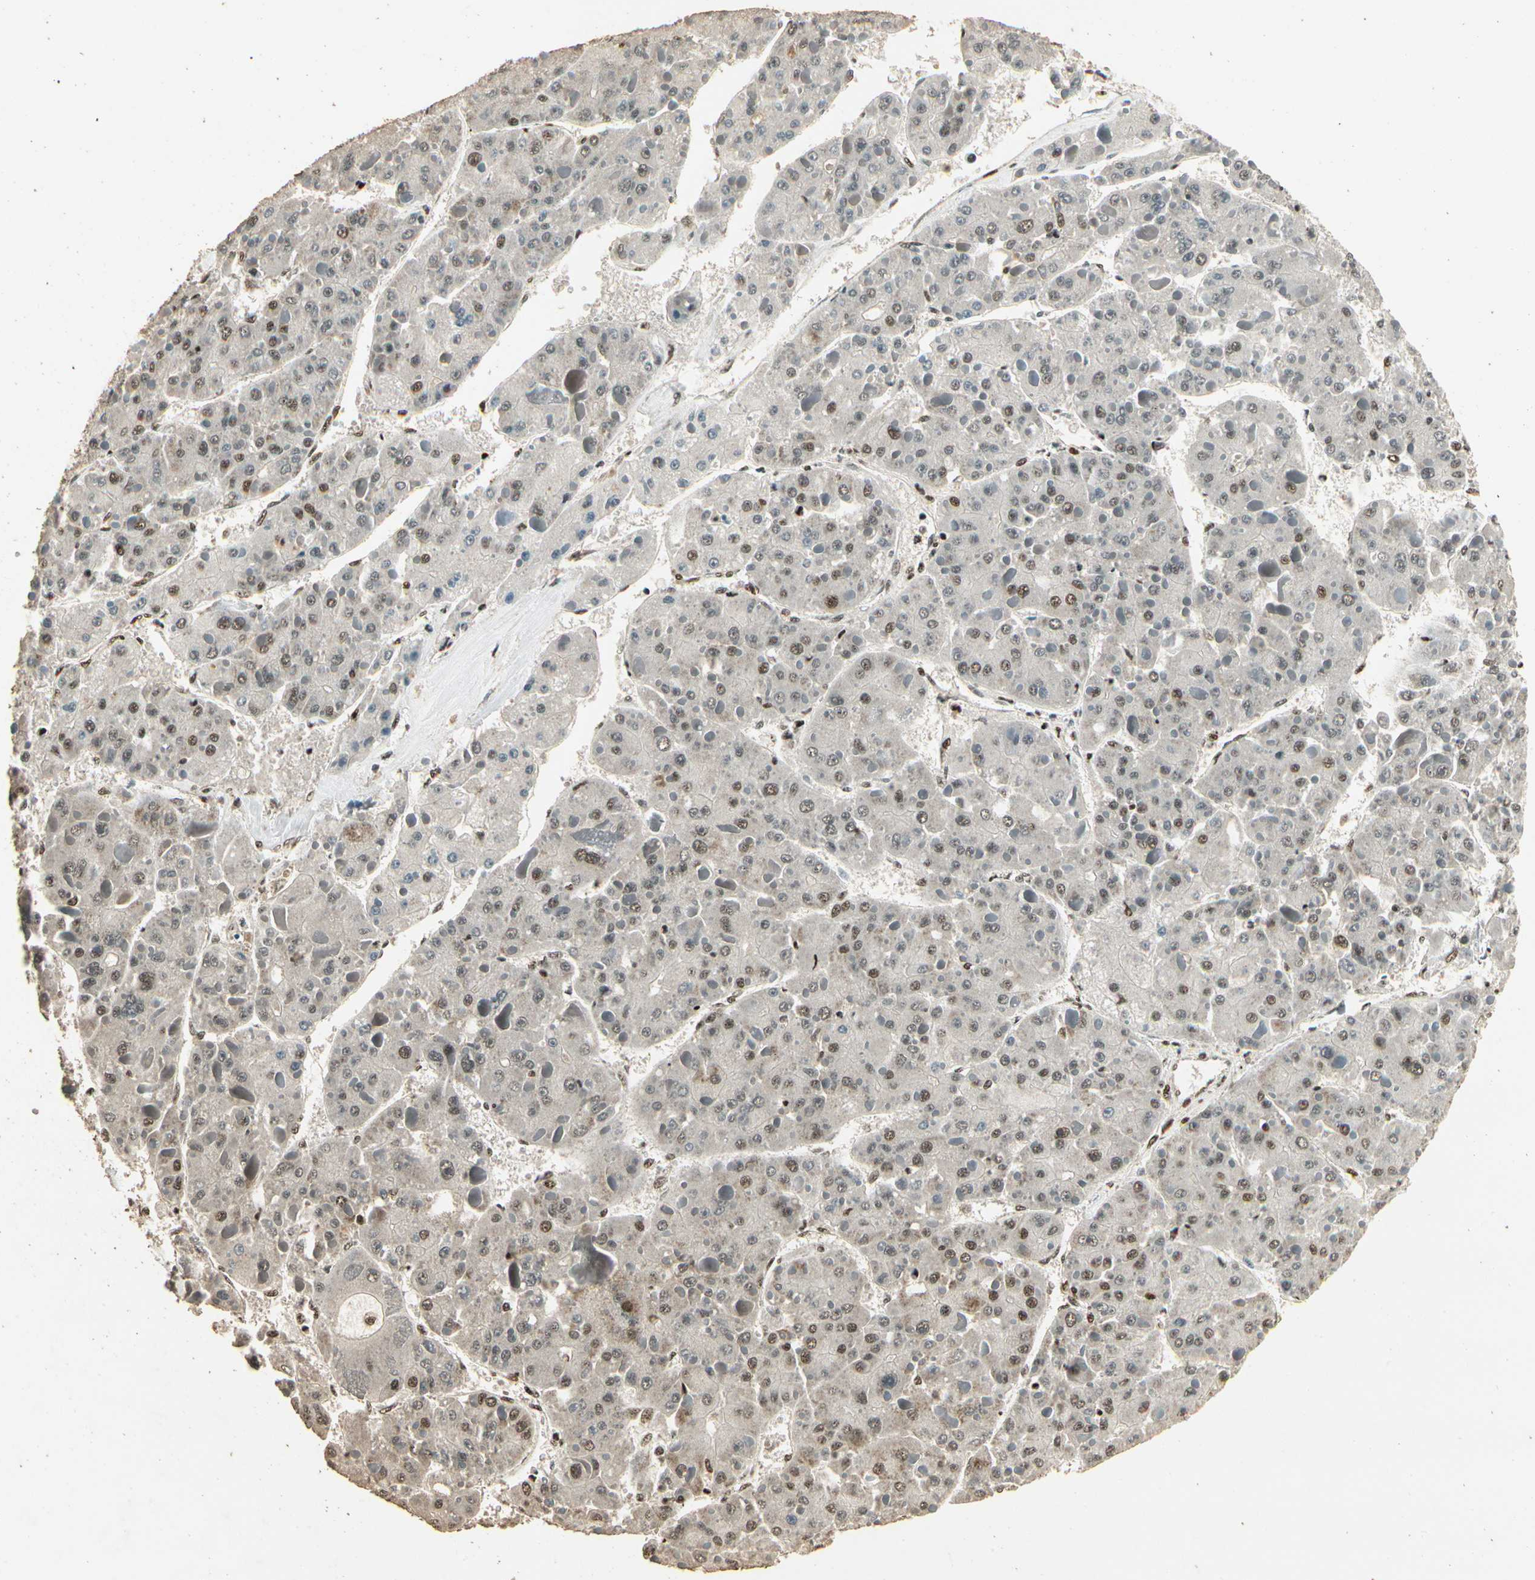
{"staining": {"intensity": "moderate", "quantity": ">75%", "location": "nuclear"}, "tissue": "liver cancer", "cell_type": "Tumor cells", "image_type": "cancer", "snomed": [{"axis": "morphology", "description": "Carcinoma, Hepatocellular, NOS"}, {"axis": "topography", "description": "Liver"}], "caption": "Liver cancer (hepatocellular carcinoma) stained with DAB (3,3'-diaminobenzidine) immunohistochemistry exhibits medium levels of moderate nuclear expression in approximately >75% of tumor cells.", "gene": "RBM25", "patient": {"sex": "female", "age": 73}}